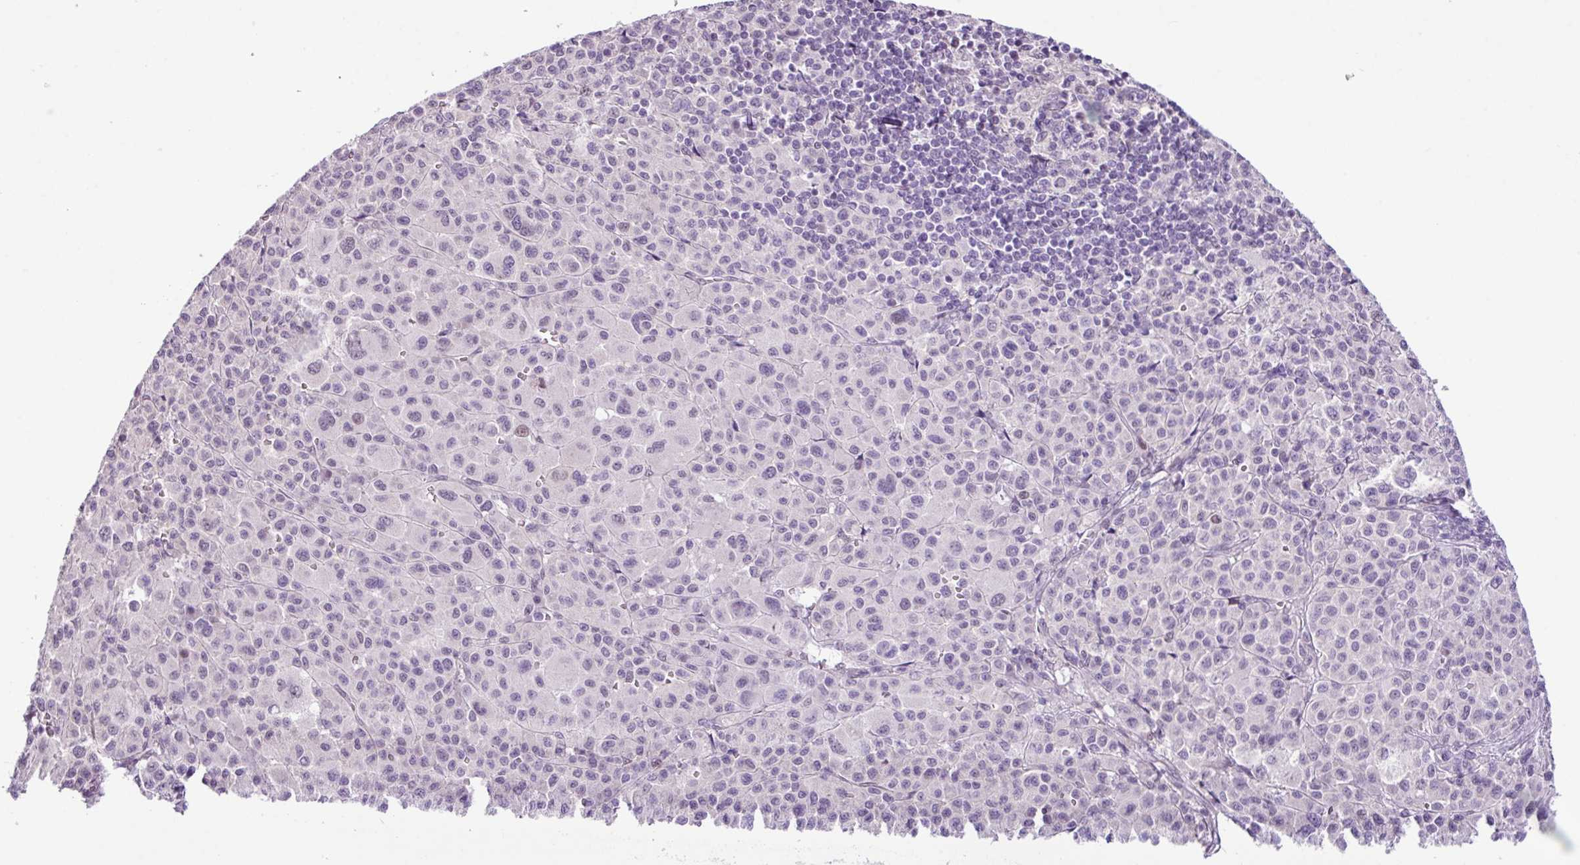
{"staining": {"intensity": "negative", "quantity": "none", "location": "none"}, "tissue": "melanoma", "cell_type": "Tumor cells", "image_type": "cancer", "snomed": [{"axis": "morphology", "description": "Malignant melanoma, Metastatic site"}, {"axis": "topography", "description": "Skin"}], "caption": "Image shows no significant protein staining in tumor cells of melanoma.", "gene": "YLPM1", "patient": {"sex": "female", "age": 74}}